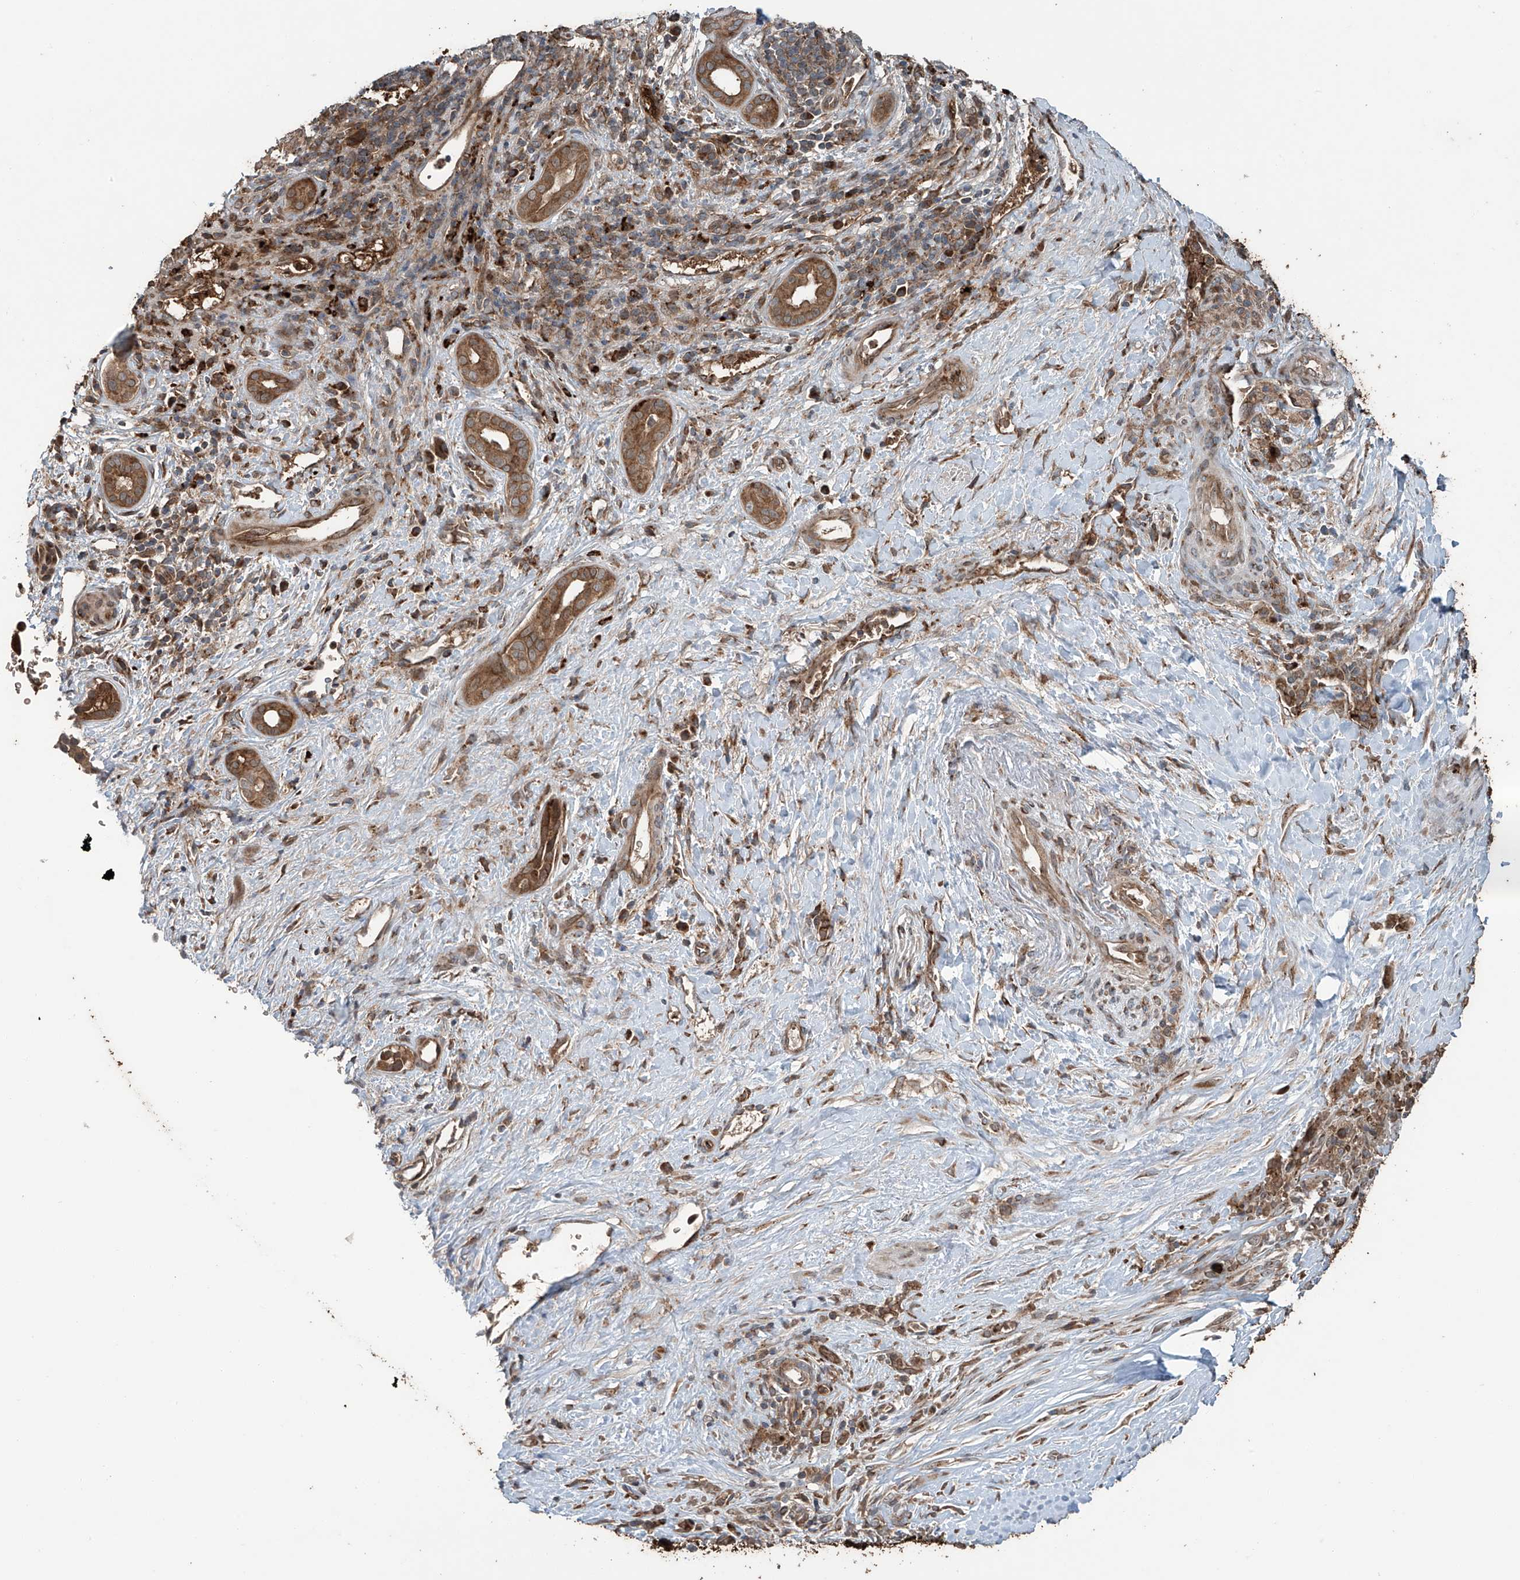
{"staining": {"intensity": "moderate", "quantity": ">75%", "location": "cytoplasmic/membranous"}, "tissue": "liver cancer", "cell_type": "Tumor cells", "image_type": "cancer", "snomed": [{"axis": "morphology", "description": "Cholangiocarcinoma"}, {"axis": "topography", "description": "Liver"}], "caption": "This photomicrograph exhibits immunohistochemistry staining of human cholangiocarcinoma (liver), with medium moderate cytoplasmic/membranous positivity in approximately >75% of tumor cells.", "gene": "ZDHHC9", "patient": {"sex": "female", "age": 75}}